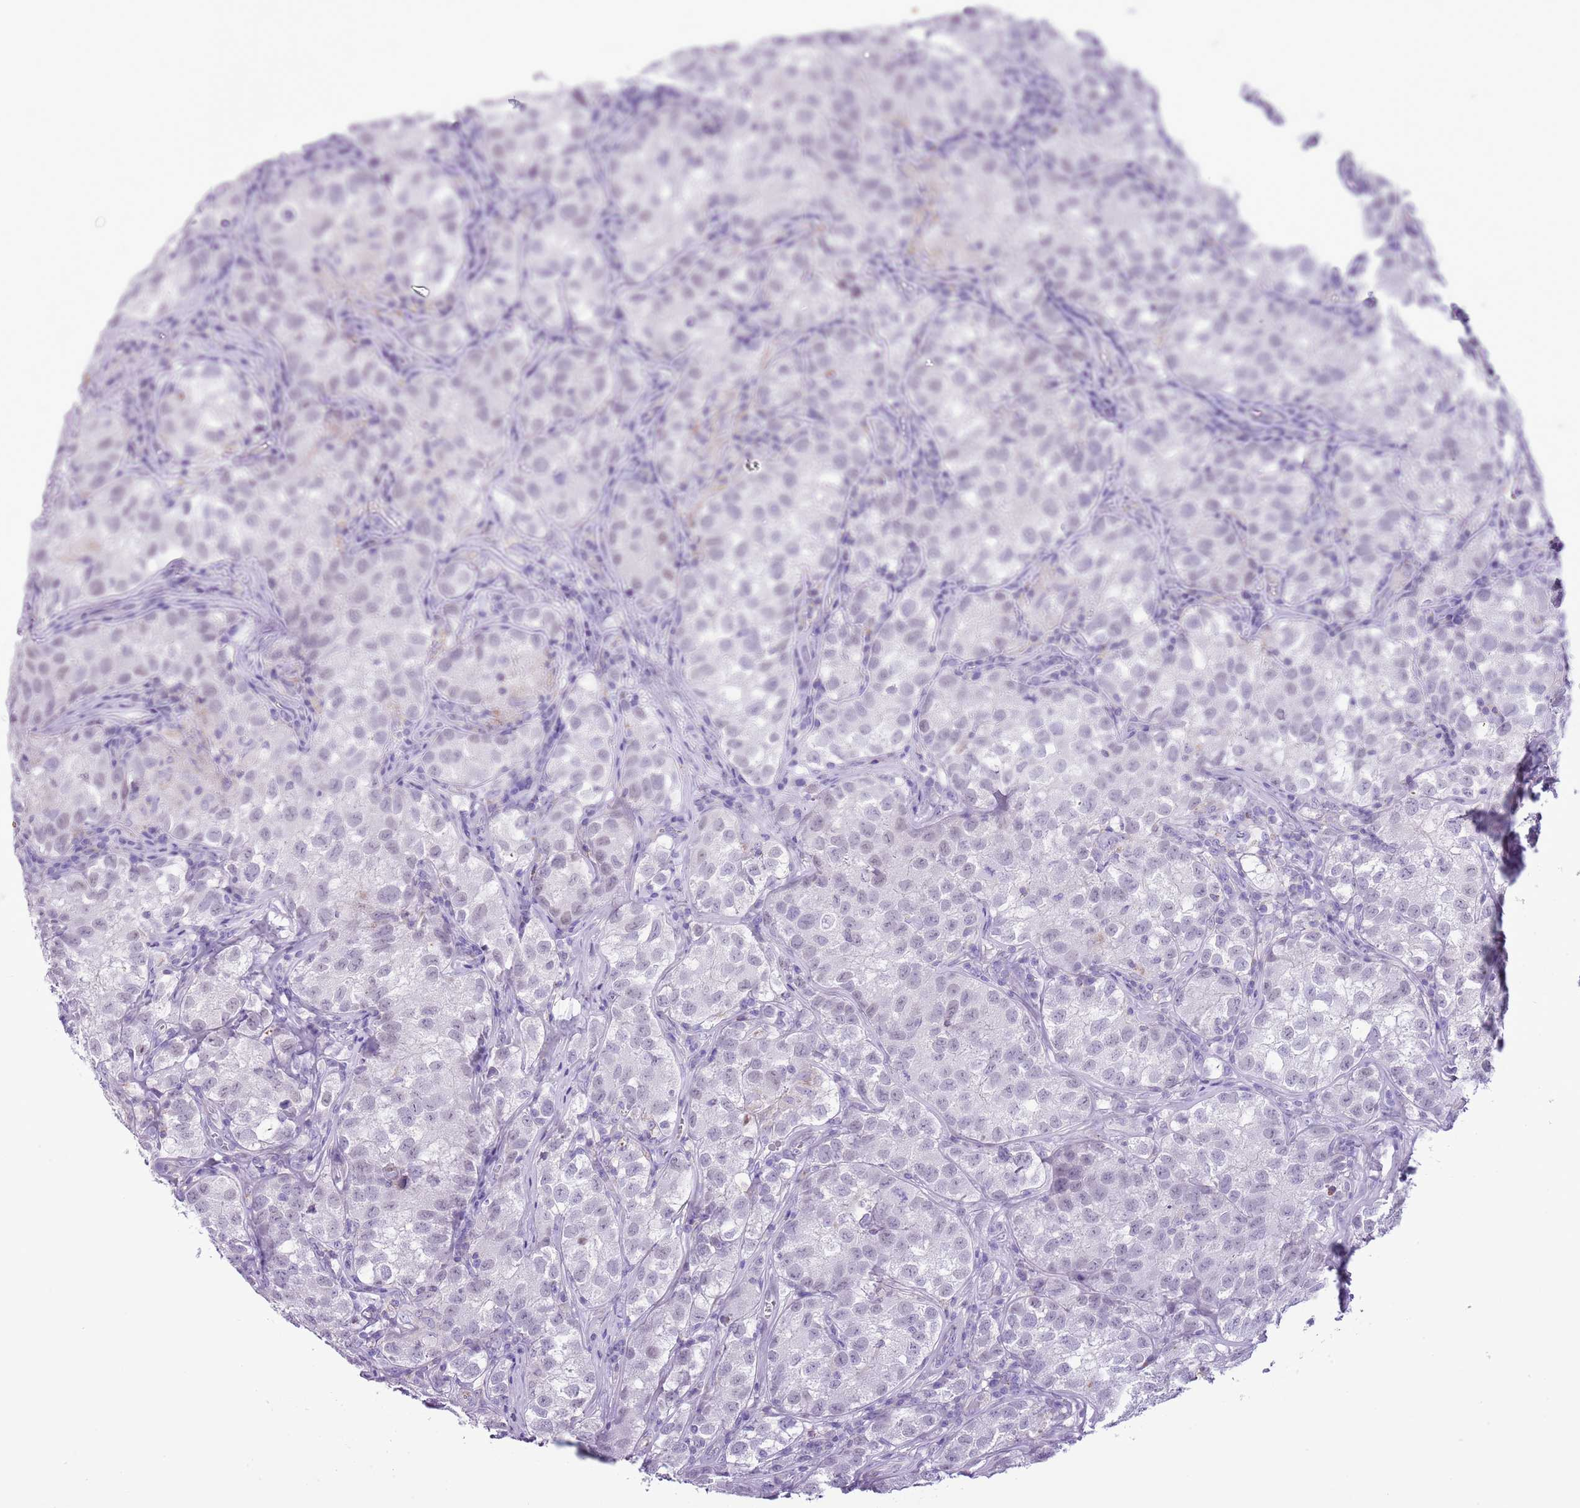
{"staining": {"intensity": "negative", "quantity": "none", "location": "none"}, "tissue": "testis cancer", "cell_type": "Tumor cells", "image_type": "cancer", "snomed": [{"axis": "morphology", "description": "Seminoma, NOS"}, {"axis": "morphology", "description": "Carcinoma, Embryonal, NOS"}, {"axis": "topography", "description": "Testis"}], "caption": "The immunohistochemistry (IHC) histopathology image has no significant positivity in tumor cells of testis embryonal carcinoma tissue.", "gene": "SLC23A1", "patient": {"sex": "male", "age": 43}}